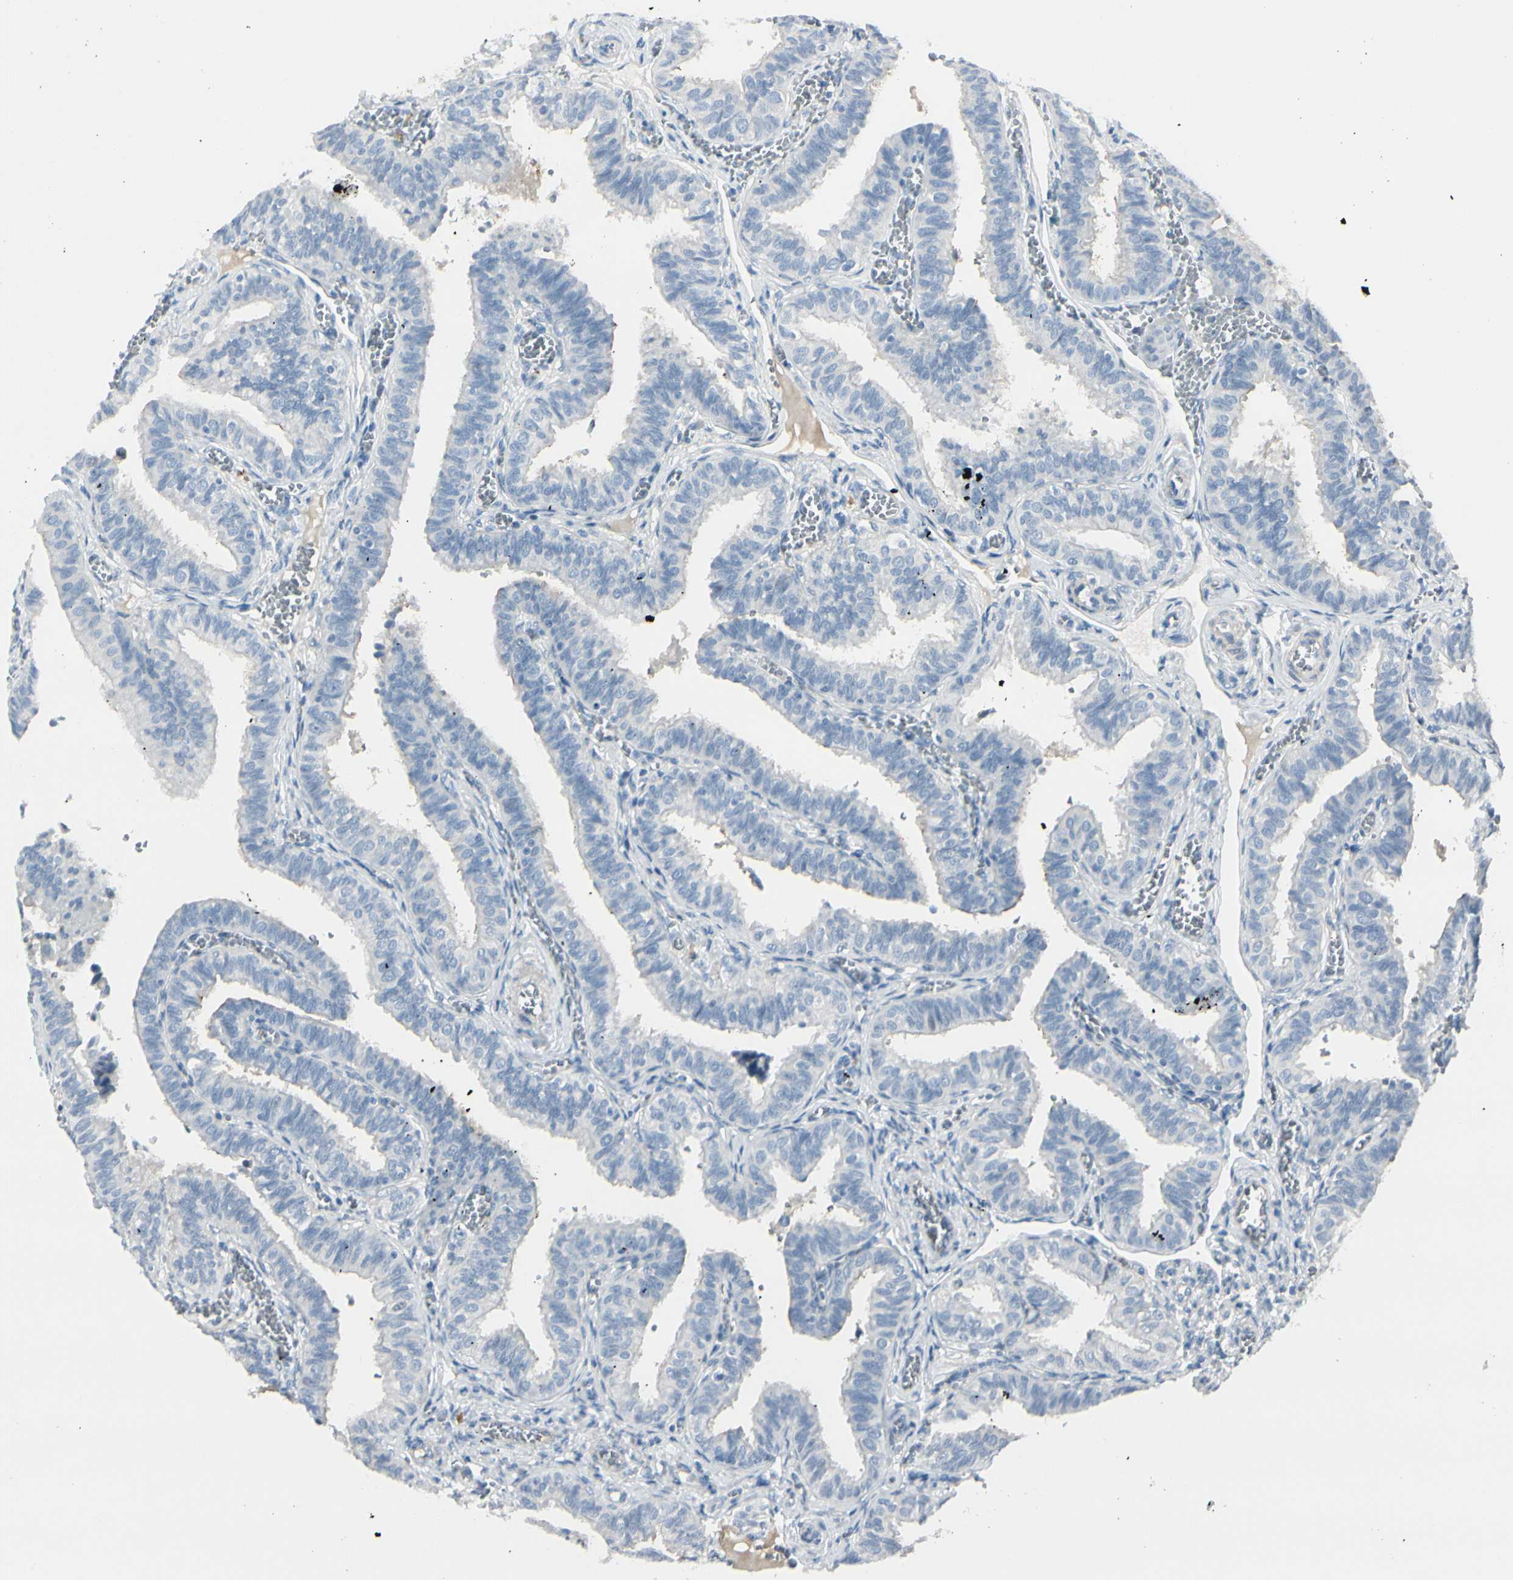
{"staining": {"intensity": "negative", "quantity": "none", "location": "none"}, "tissue": "fallopian tube", "cell_type": "Glandular cells", "image_type": "normal", "snomed": [{"axis": "morphology", "description": "Normal tissue, NOS"}, {"axis": "topography", "description": "Fallopian tube"}], "caption": "Protein analysis of normal fallopian tube displays no significant positivity in glandular cells.", "gene": "CACNA2D1", "patient": {"sex": "female", "age": 46}}